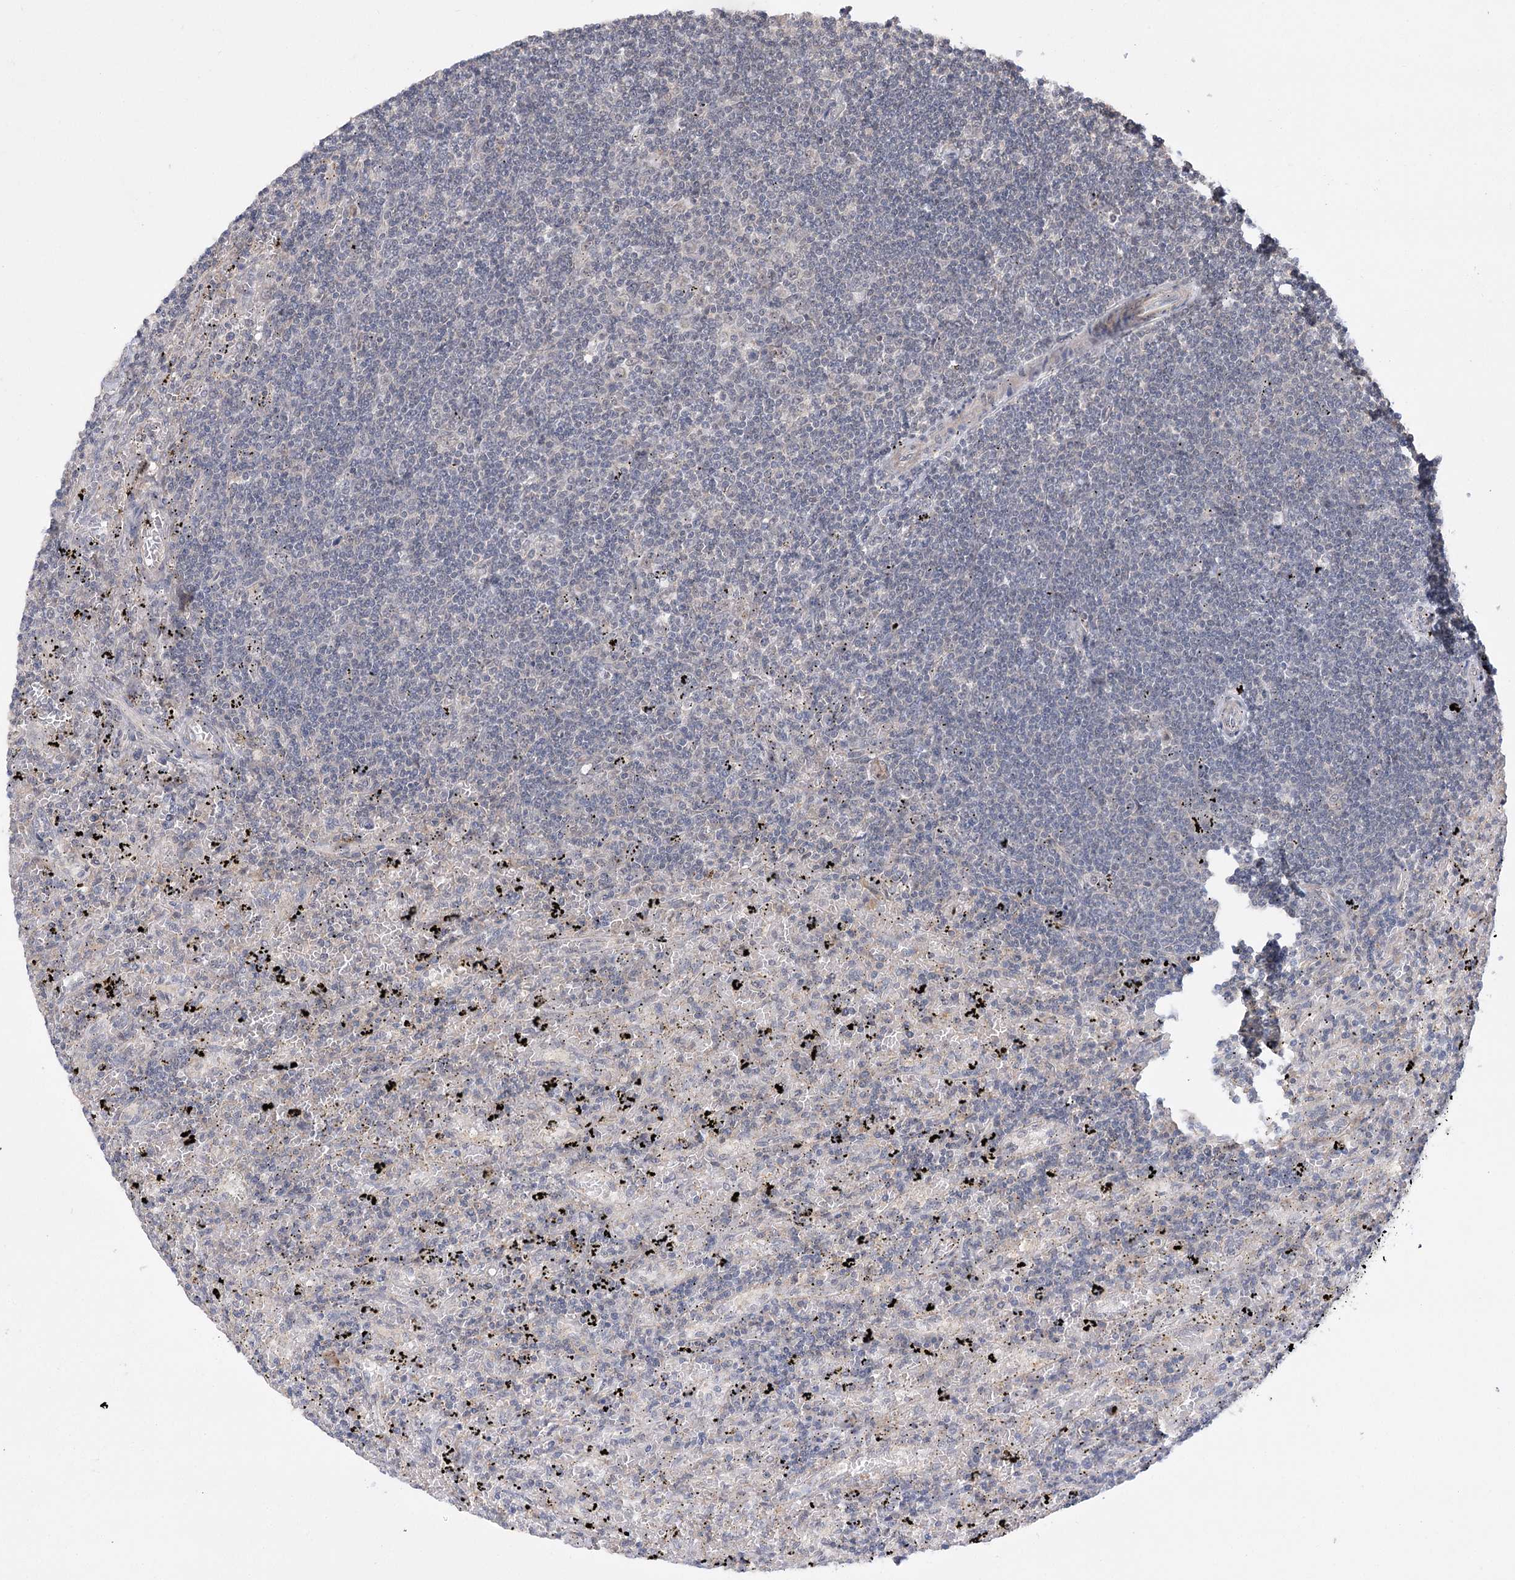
{"staining": {"intensity": "negative", "quantity": "none", "location": "none"}, "tissue": "lymphoma", "cell_type": "Tumor cells", "image_type": "cancer", "snomed": [{"axis": "morphology", "description": "Malignant lymphoma, non-Hodgkin's type, Low grade"}, {"axis": "topography", "description": "Spleen"}], "caption": "Immunohistochemistry image of malignant lymphoma, non-Hodgkin's type (low-grade) stained for a protein (brown), which reveals no staining in tumor cells. (Immunohistochemistry, brightfield microscopy, high magnification).", "gene": "TENM2", "patient": {"sex": "male", "age": 76}}